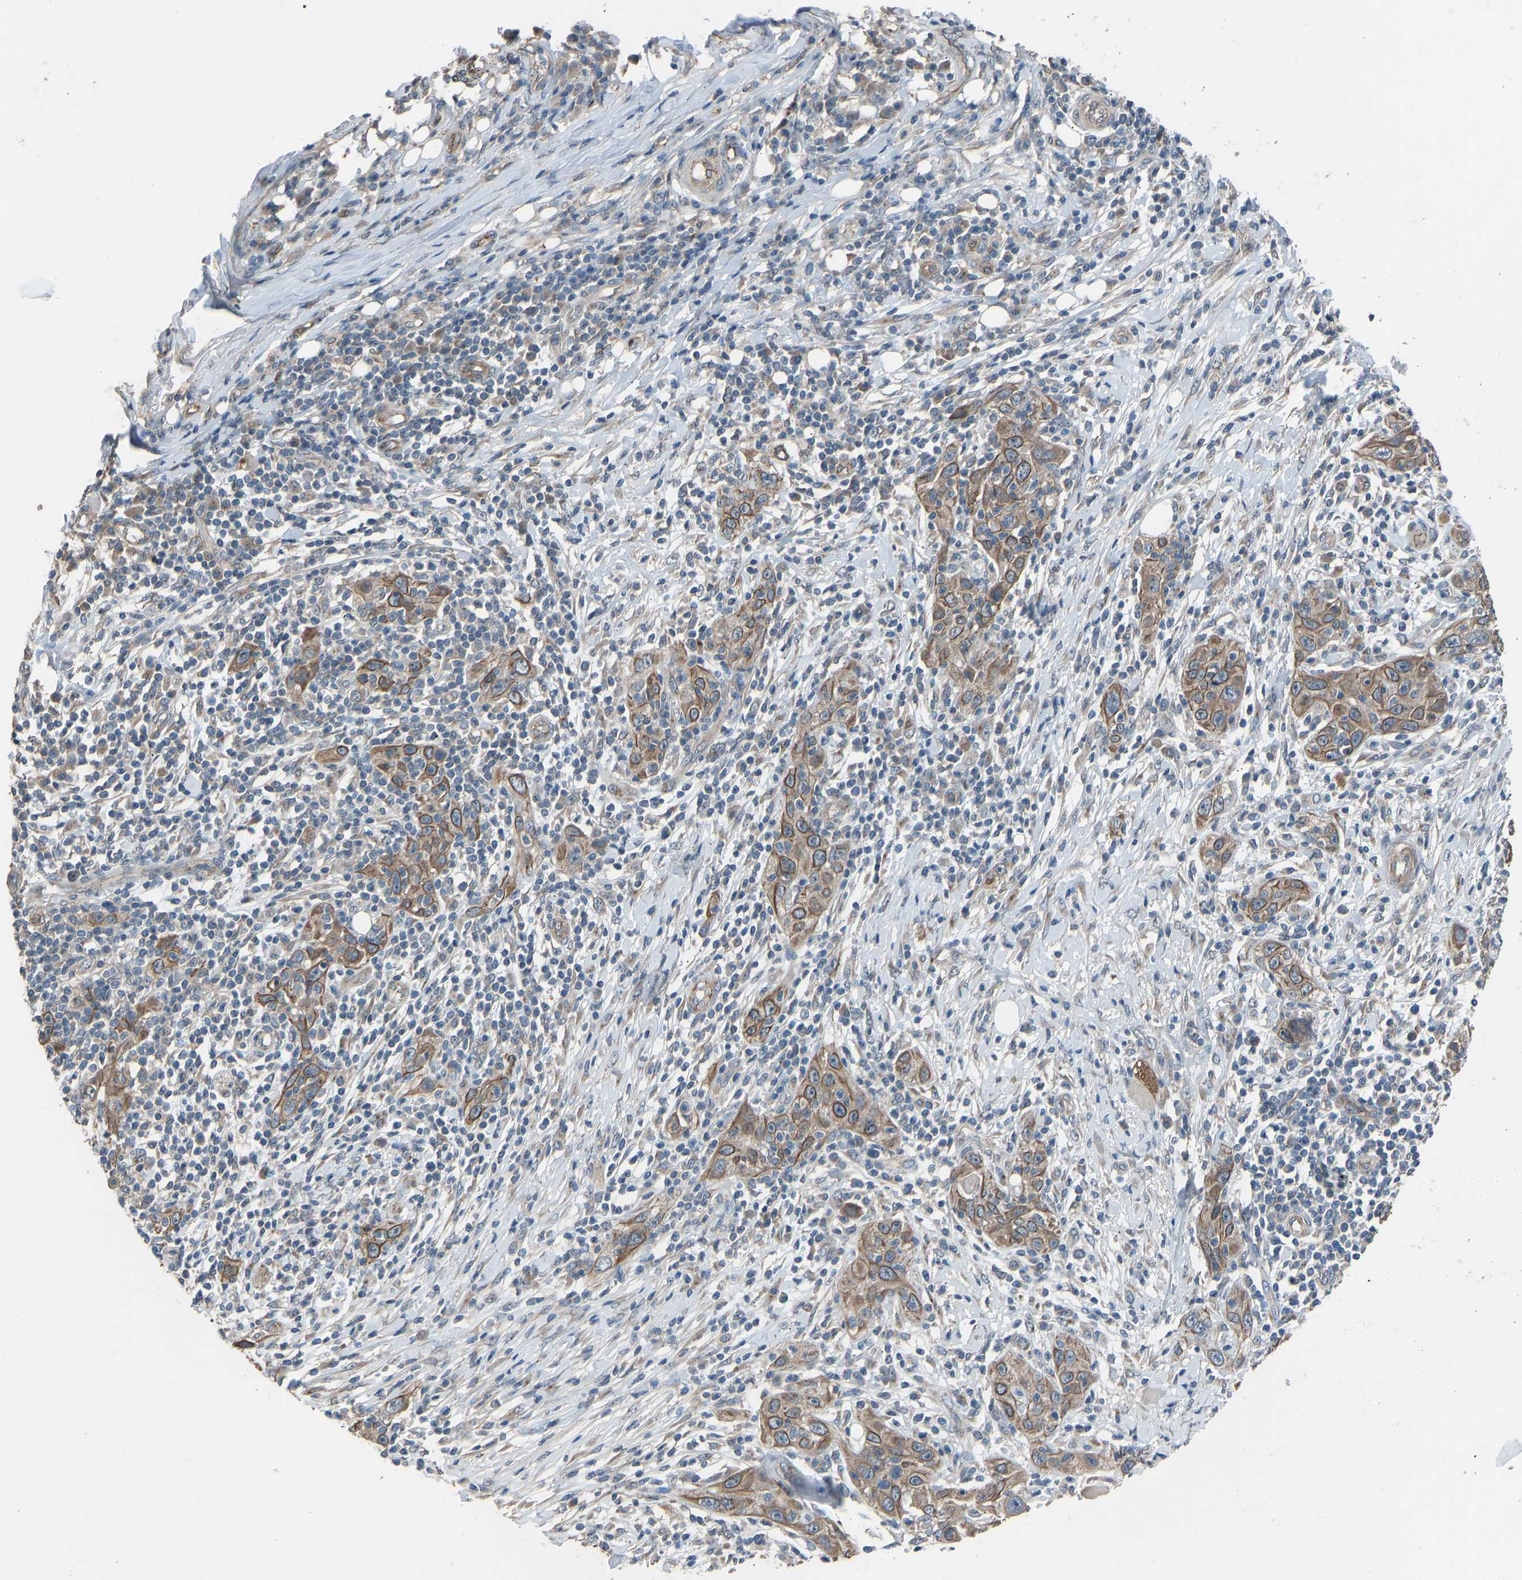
{"staining": {"intensity": "moderate", "quantity": ">75%", "location": "cytoplasmic/membranous"}, "tissue": "skin cancer", "cell_type": "Tumor cells", "image_type": "cancer", "snomed": [{"axis": "morphology", "description": "Squamous cell carcinoma, NOS"}, {"axis": "topography", "description": "Skin"}], "caption": "Skin squamous cell carcinoma stained with a brown dye shows moderate cytoplasmic/membranous positive positivity in about >75% of tumor cells.", "gene": "SLC43A1", "patient": {"sex": "female", "age": 88}}